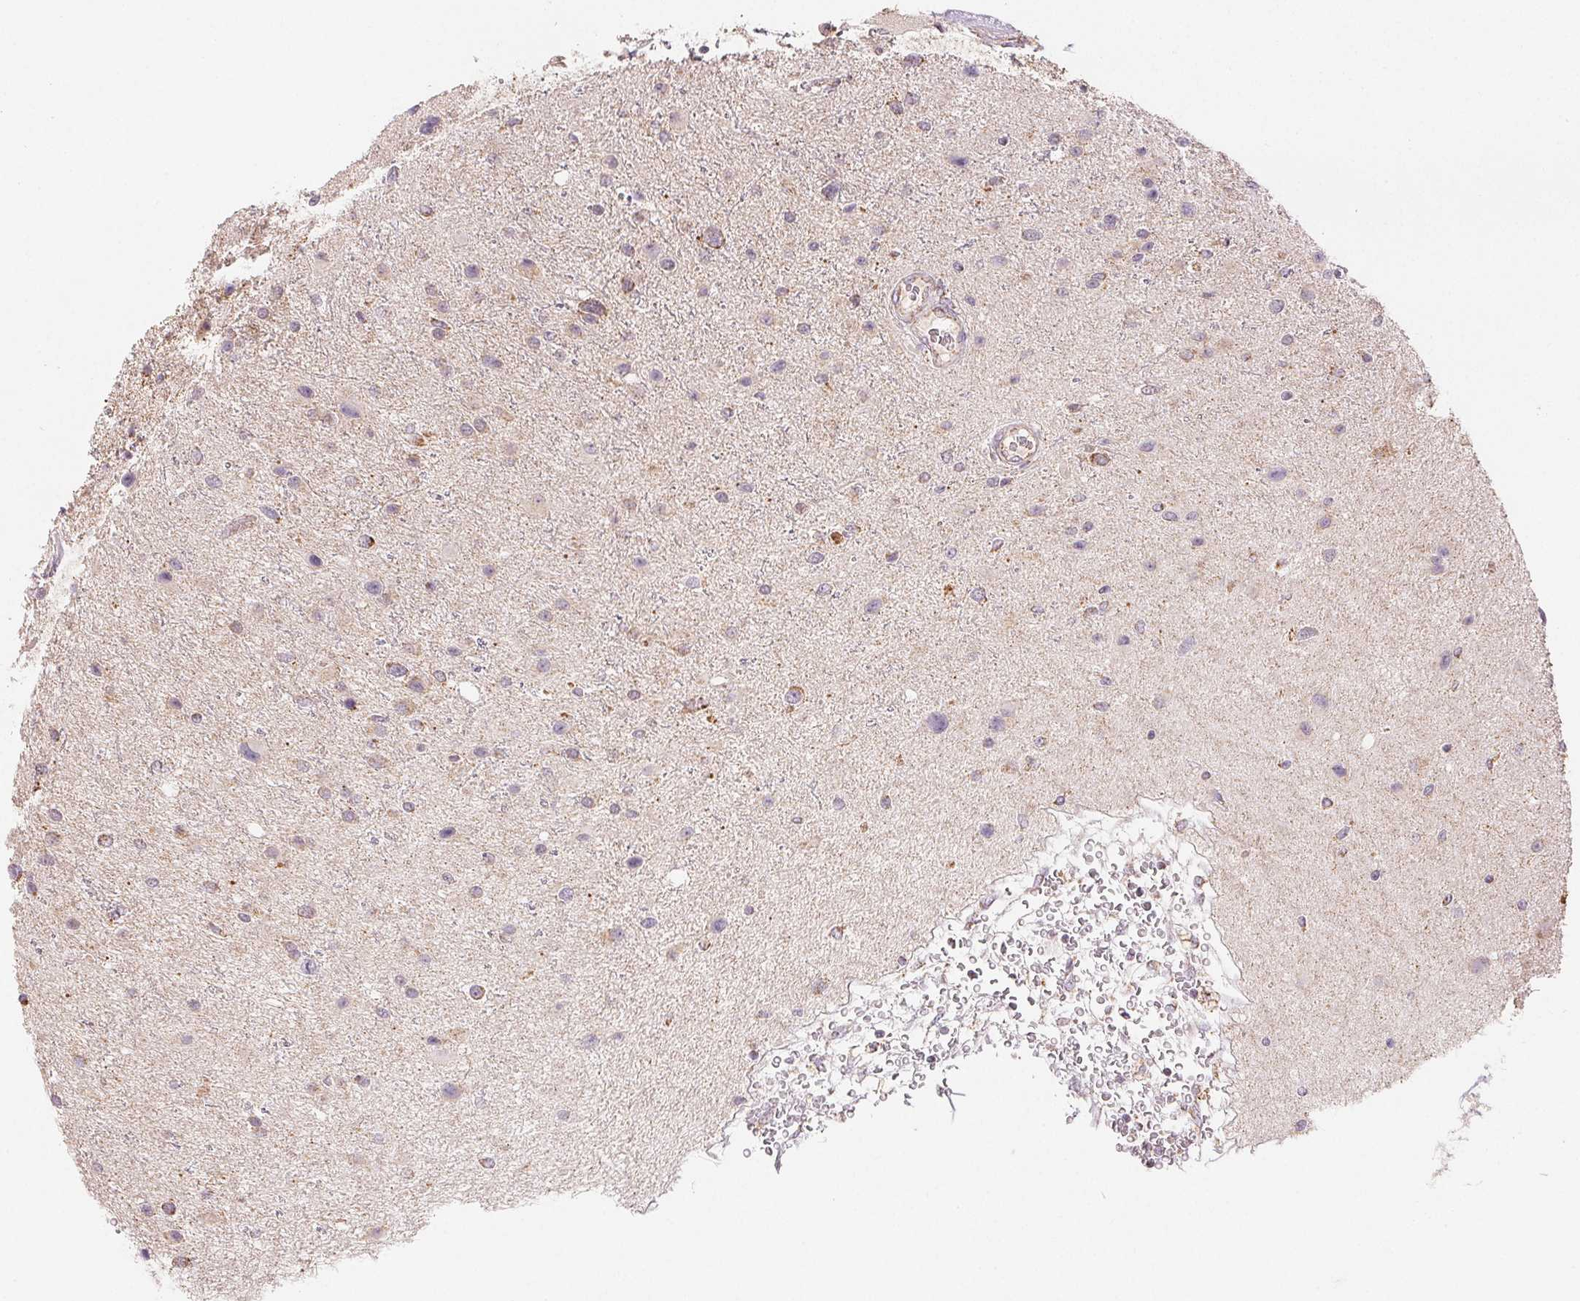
{"staining": {"intensity": "moderate", "quantity": "25%-75%", "location": "cytoplasmic/membranous"}, "tissue": "glioma", "cell_type": "Tumor cells", "image_type": "cancer", "snomed": [{"axis": "morphology", "description": "Glioma, malignant, Low grade"}, {"axis": "topography", "description": "Brain"}], "caption": "Malignant low-grade glioma stained with immunohistochemistry shows moderate cytoplasmic/membranous positivity in about 25%-75% of tumor cells. (DAB = brown stain, brightfield microscopy at high magnification).", "gene": "HINT2", "patient": {"sex": "female", "age": 32}}